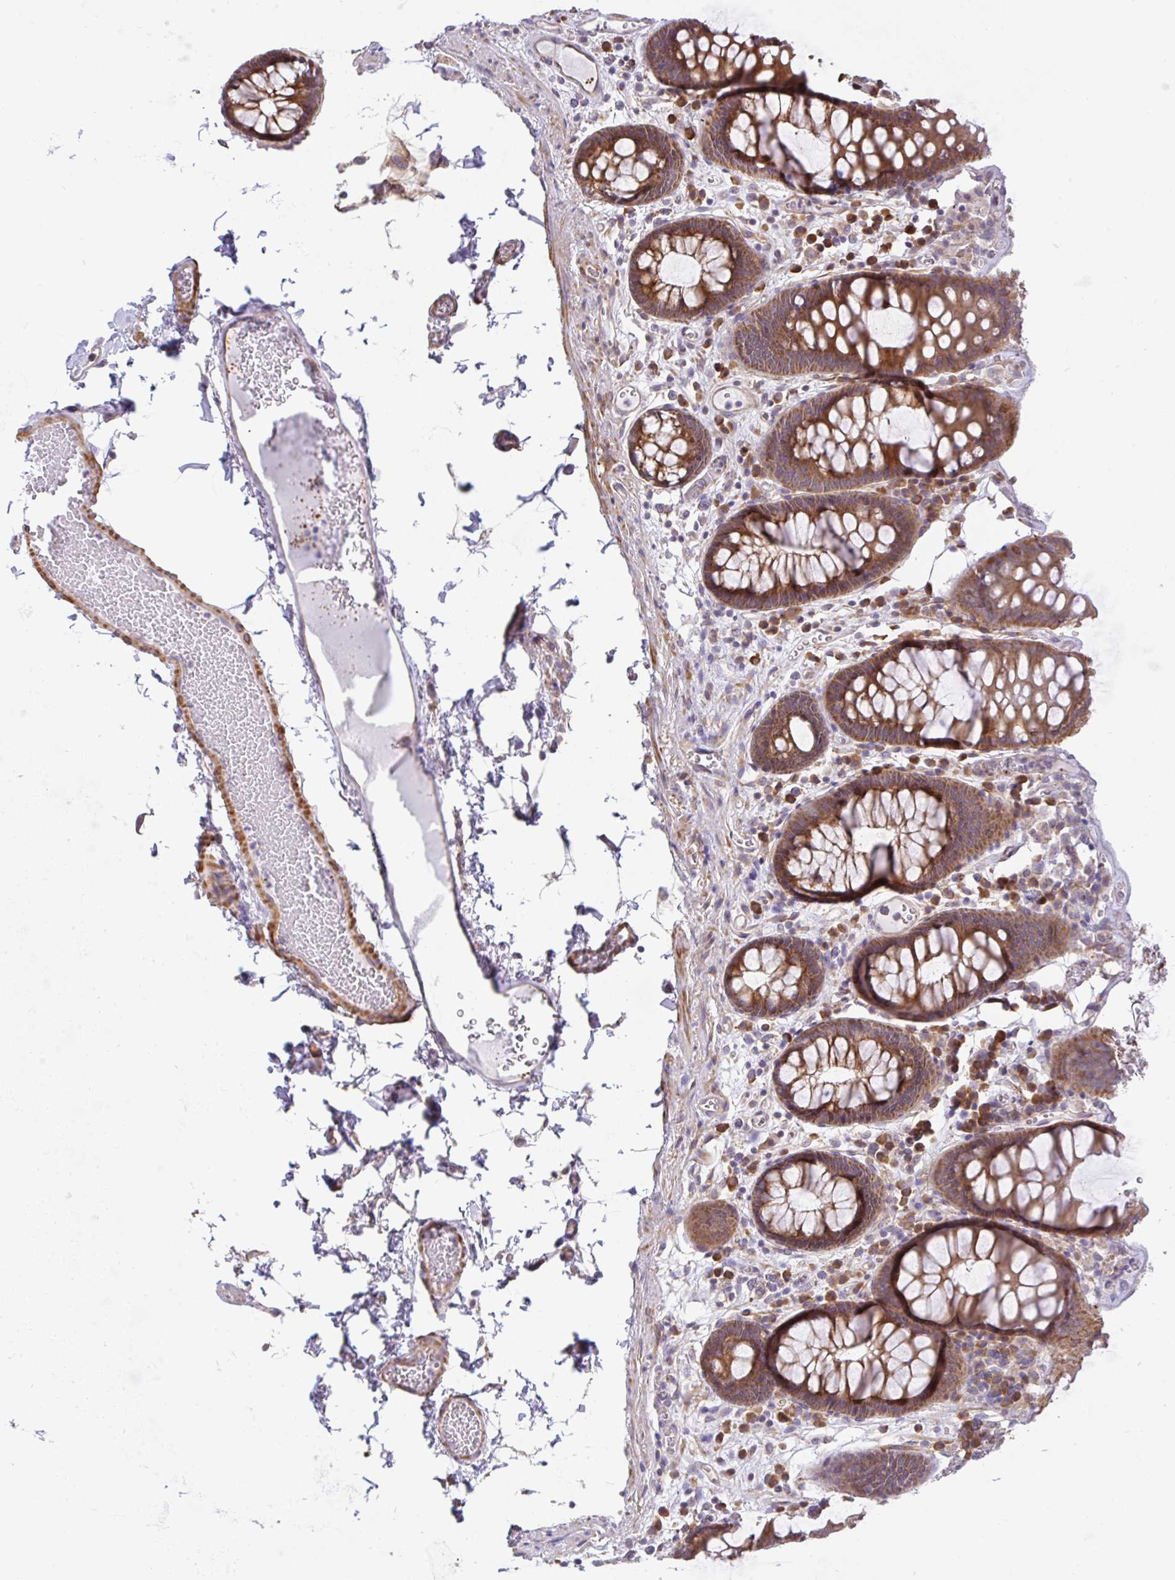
{"staining": {"intensity": "weak", "quantity": "<25%", "location": "cytoplasmic/membranous"}, "tissue": "colon", "cell_type": "Endothelial cells", "image_type": "normal", "snomed": [{"axis": "morphology", "description": "Normal tissue, NOS"}, {"axis": "topography", "description": "Colon"}, {"axis": "topography", "description": "Peripheral nerve tissue"}], "caption": "Colon stained for a protein using IHC exhibits no positivity endothelial cells.", "gene": "DLEU7", "patient": {"sex": "male", "age": 84}}